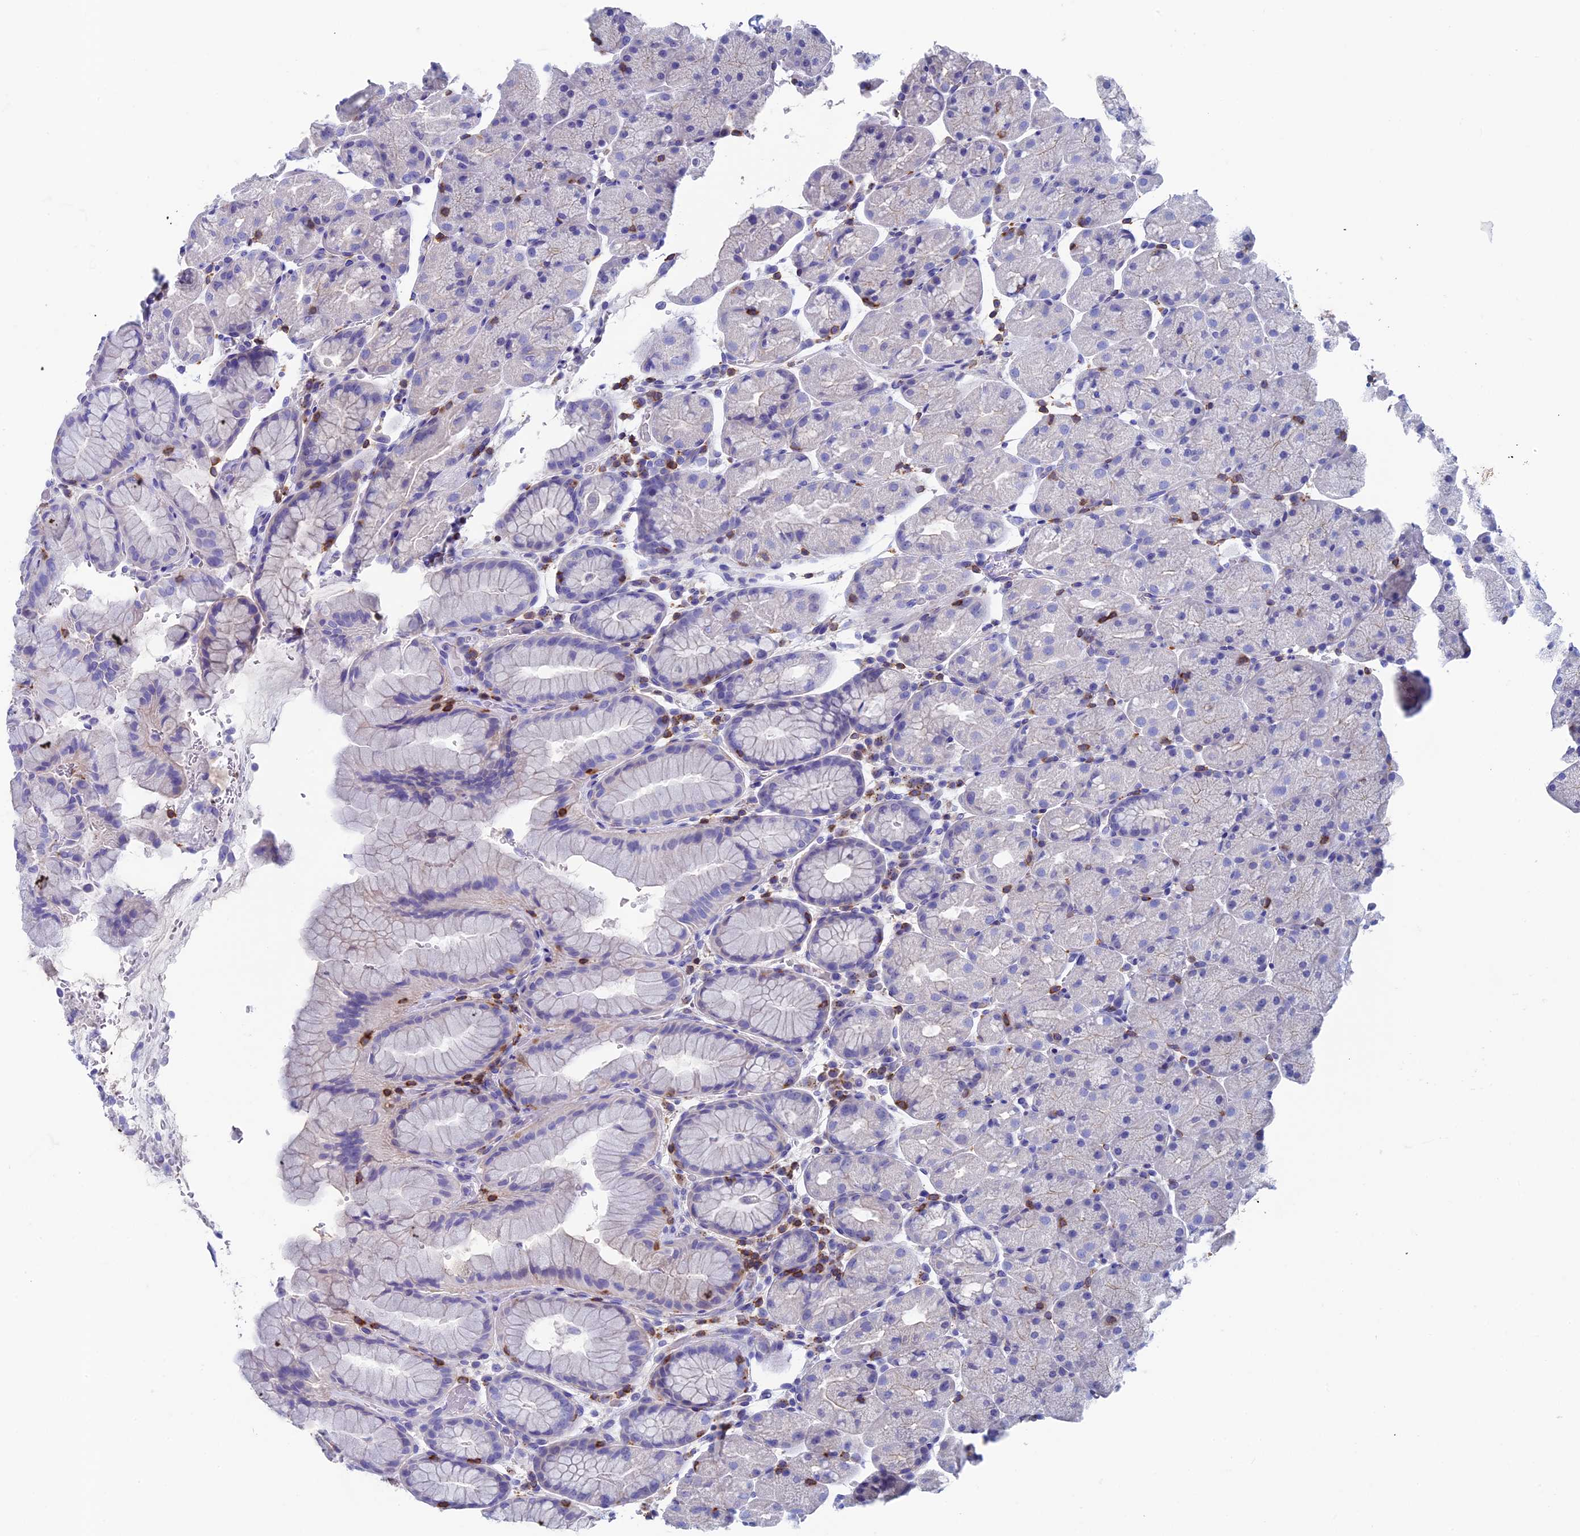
{"staining": {"intensity": "weak", "quantity": "<25%", "location": "cytoplasmic/membranous"}, "tissue": "stomach", "cell_type": "Glandular cells", "image_type": "normal", "snomed": [{"axis": "morphology", "description": "Normal tissue, NOS"}, {"axis": "topography", "description": "Stomach, upper"}, {"axis": "topography", "description": "Stomach, lower"}], "caption": "A high-resolution photomicrograph shows immunohistochemistry (IHC) staining of benign stomach, which shows no significant positivity in glandular cells.", "gene": "SEPTIN1", "patient": {"sex": "male", "age": 67}}